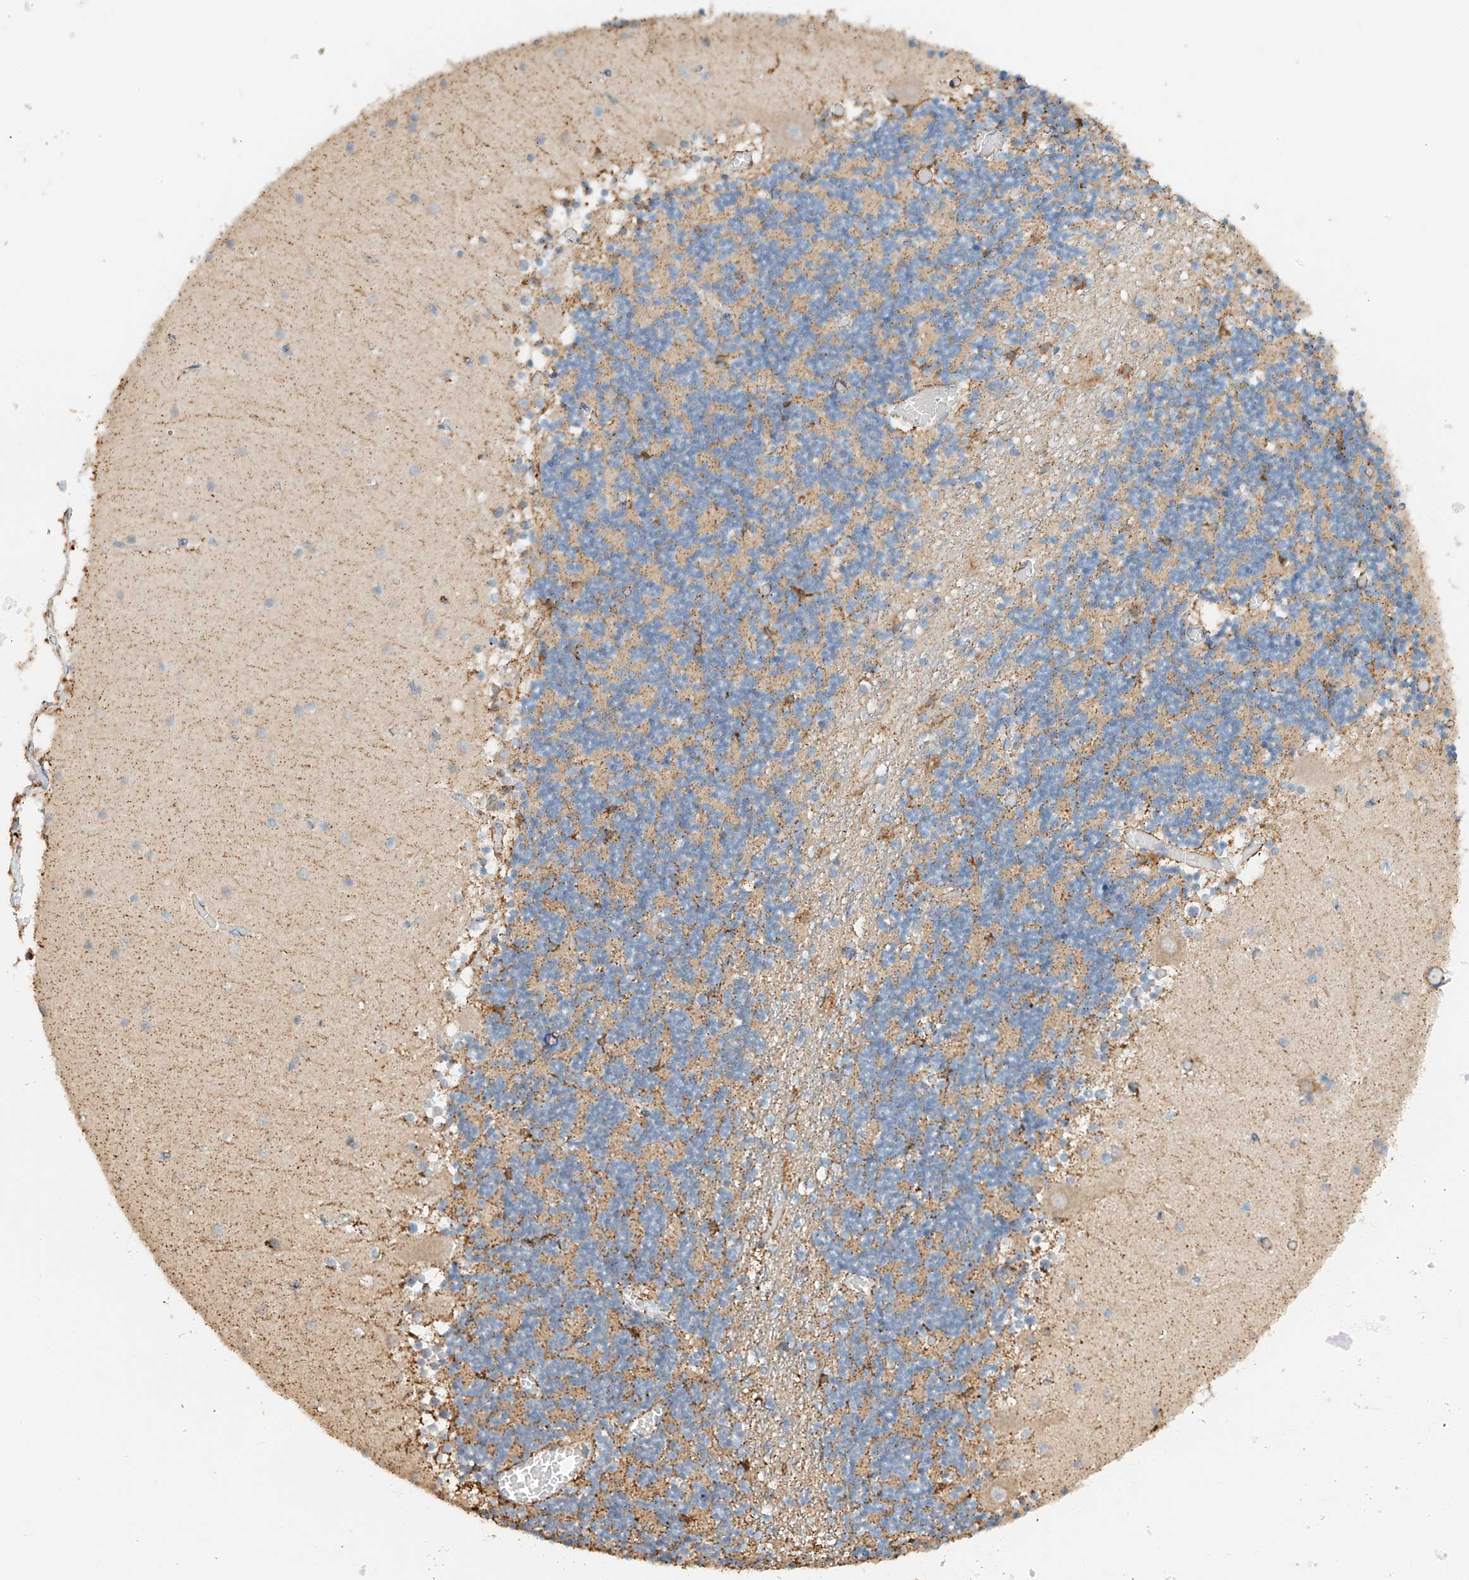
{"staining": {"intensity": "weak", "quantity": "25%-75%", "location": "cytoplasmic/membranous"}, "tissue": "cerebellum", "cell_type": "Cells in granular layer", "image_type": "normal", "snomed": [{"axis": "morphology", "description": "Normal tissue, NOS"}, {"axis": "topography", "description": "Cerebellum"}], "caption": "A micrograph showing weak cytoplasmic/membranous staining in about 25%-75% of cells in granular layer in normal cerebellum, as visualized by brown immunohistochemical staining.", "gene": "YIPF7", "patient": {"sex": "female", "age": 28}}